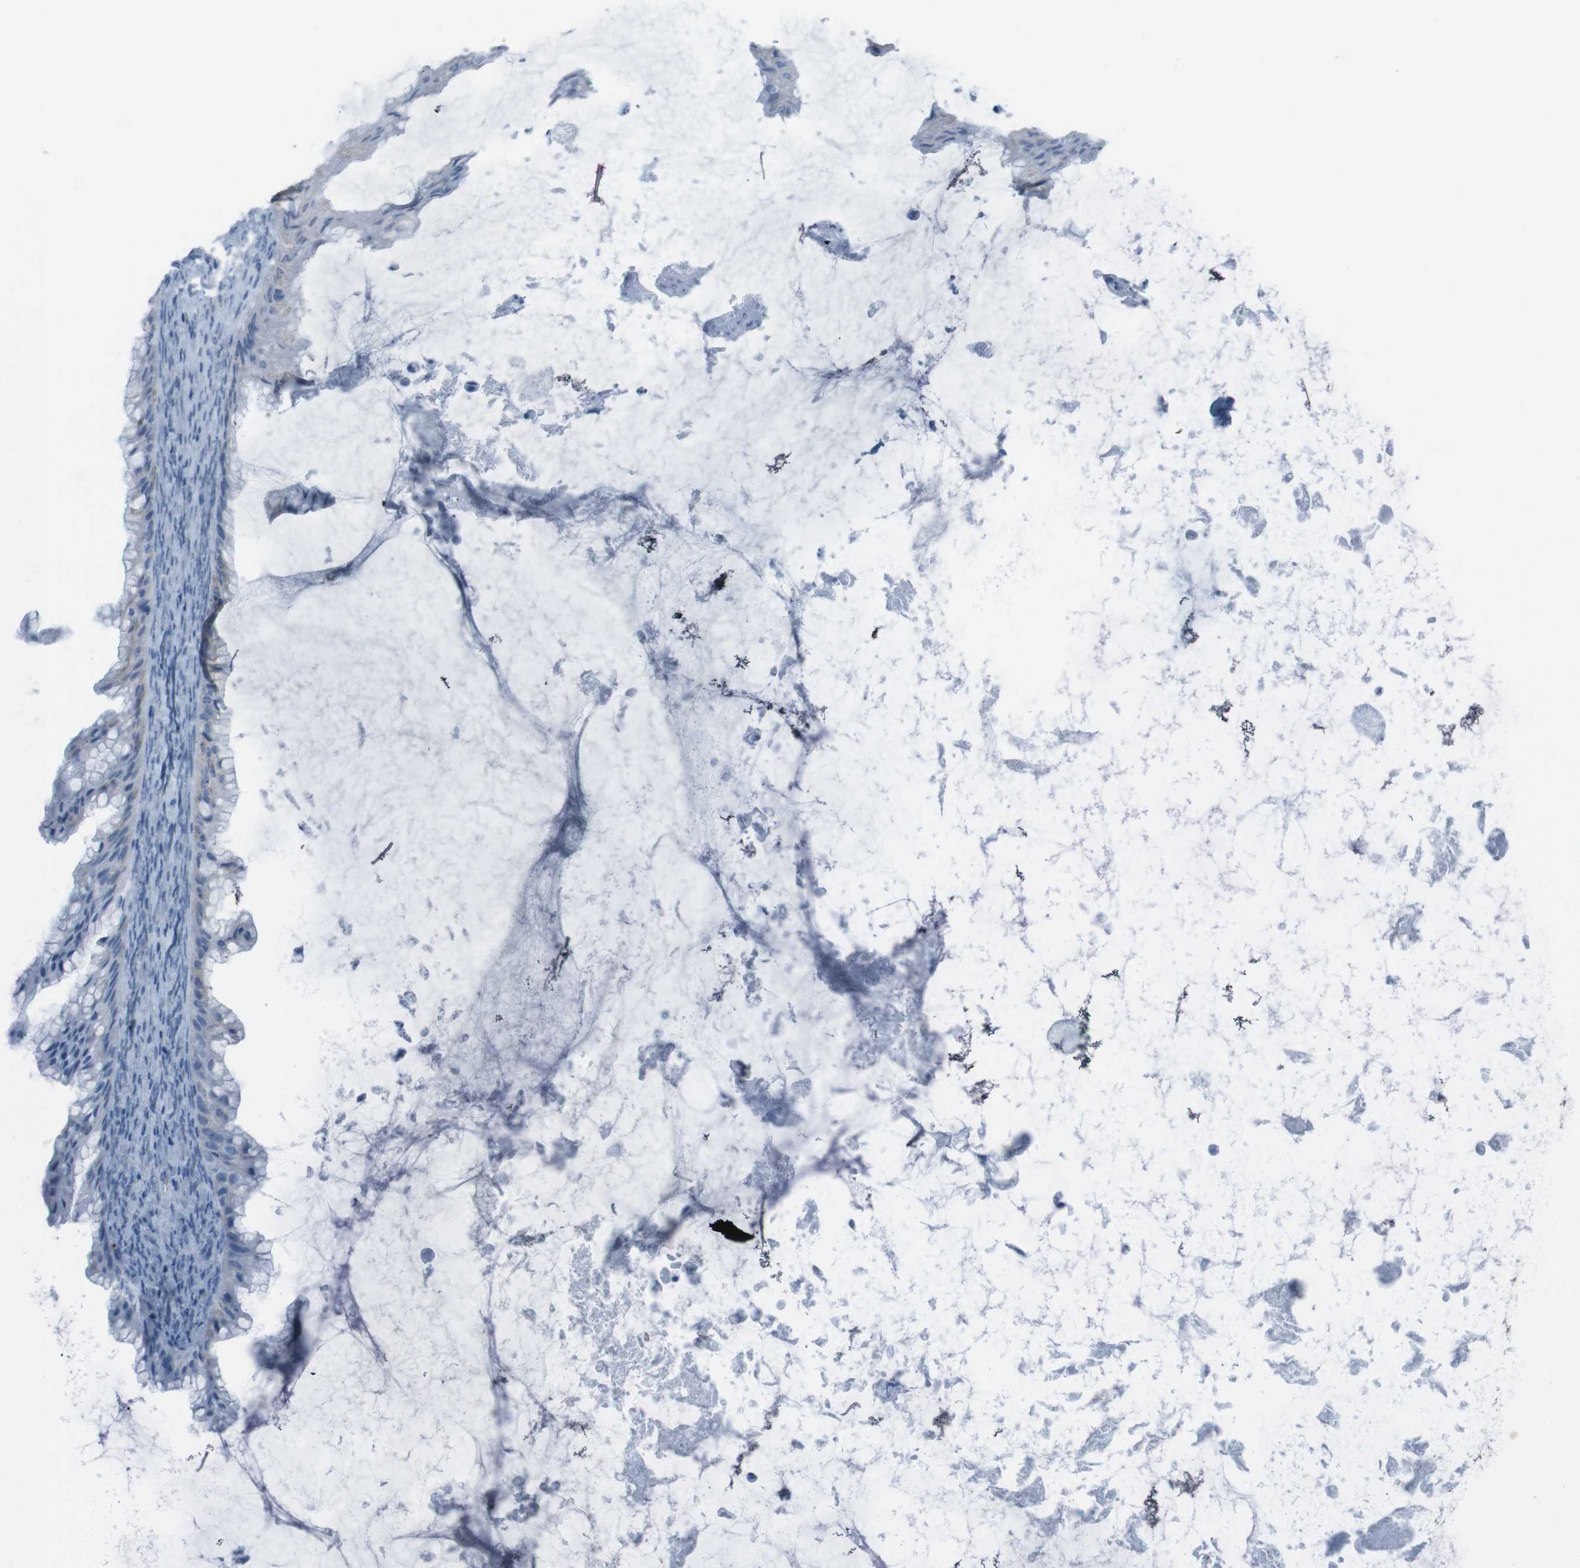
{"staining": {"intensity": "negative", "quantity": "none", "location": "none"}, "tissue": "ovarian cancer", "cell_type": "Tumor cells", "image_type": "cancer", "snomed": [{"axis": "morphology", "description": "Cystadenocarcinoma, mucinous, NOS"}, {"axis": "topography", "description": "Ovary"}], "caption": "A micrograph of human ovarian cancer (mucinous cystadenocarcinoma) is negative for staining in tumor cells.", "gene": "ST6GAL1", "patient": {"sex": "female", "age": 61}}